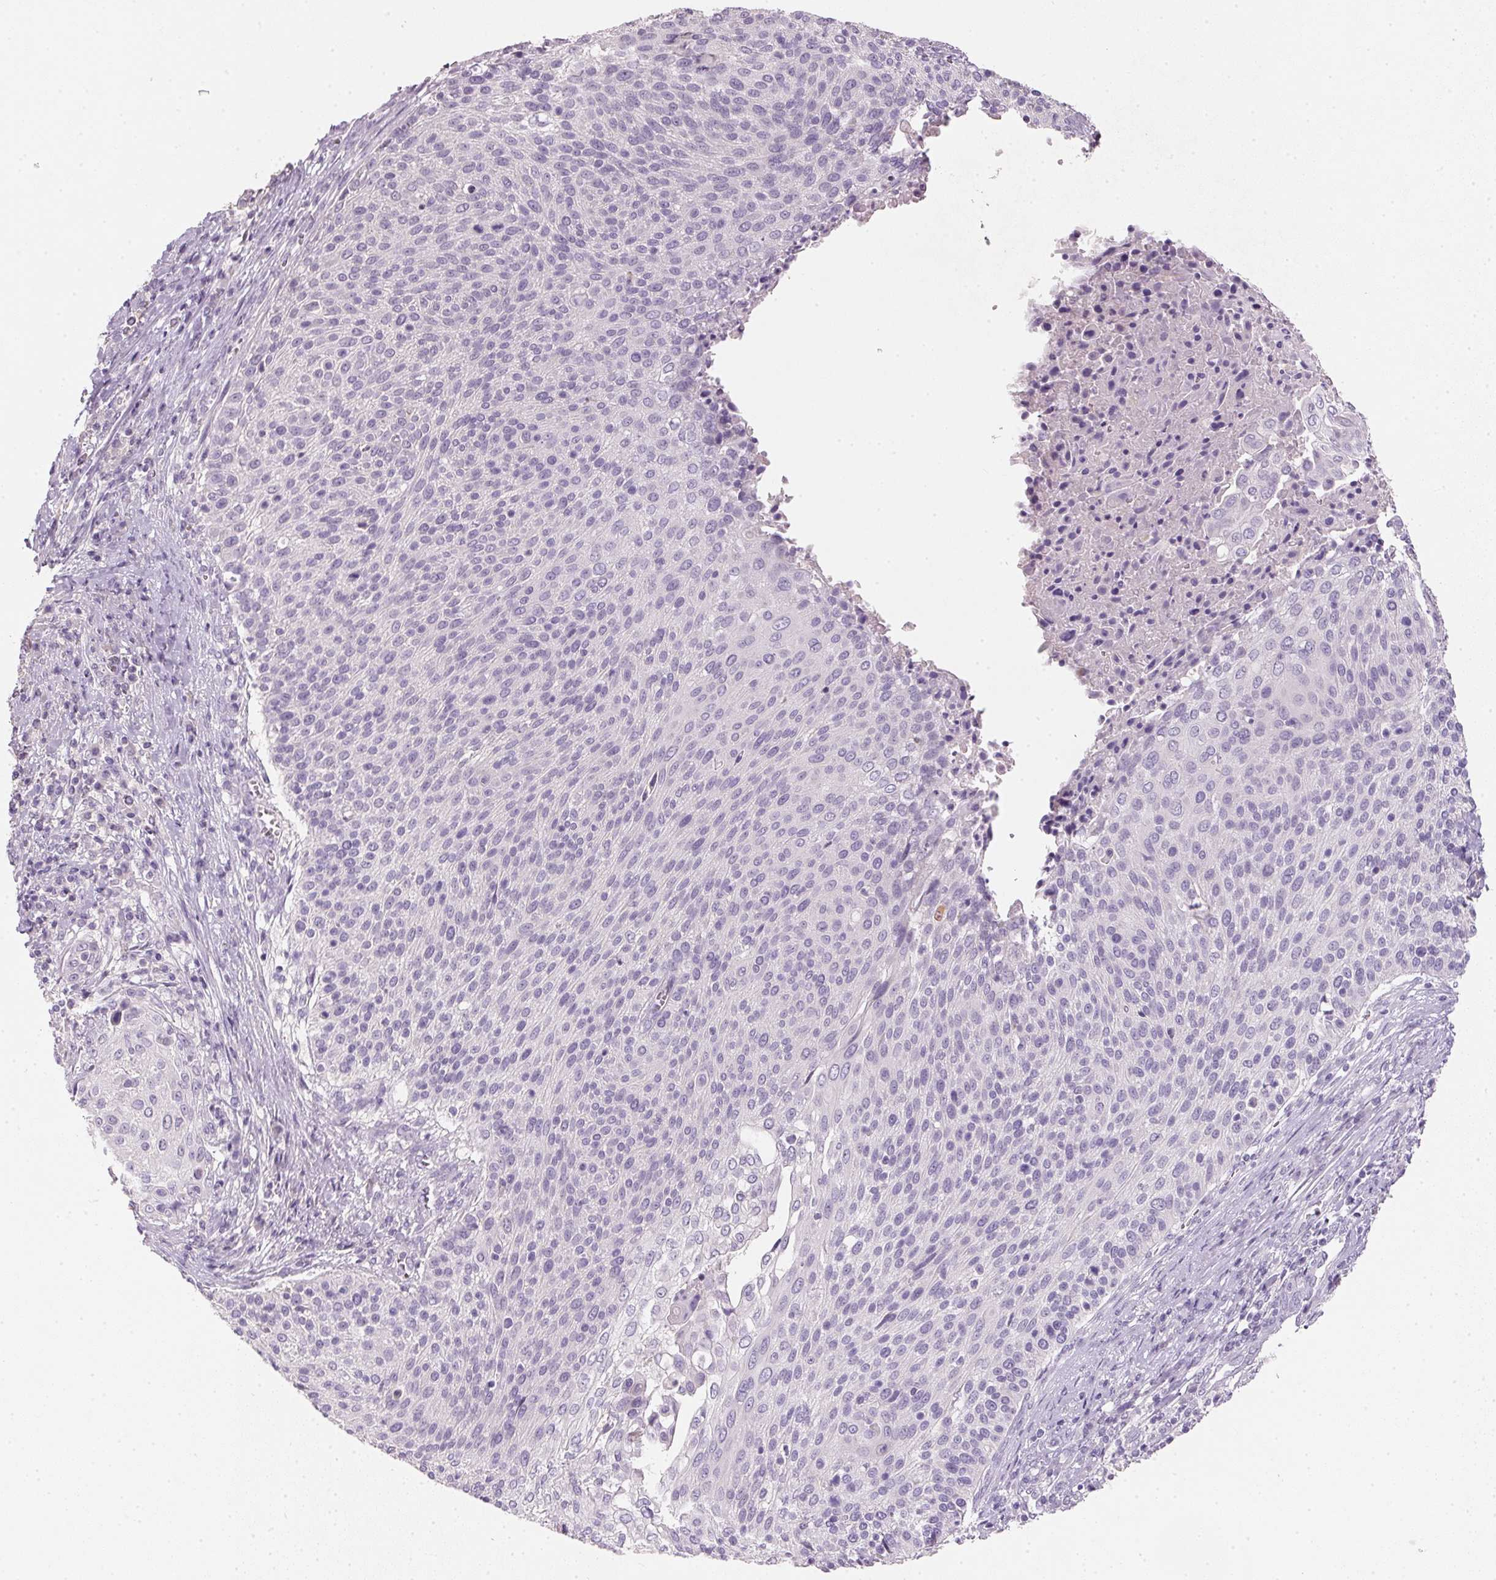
{"staining": {"intensity": "negative", "quantity": "none", "location": "none"}, "tissue": "cervical cancer", "cell_type": "Tumor cells", "image_type": "cancer", "snomed": [{"axis": "morphology", "description": "Squamous cell carcinoma, NOS"}, {"axis": "topography", "description": "Cervix"}], "caption": "An IHC micrograph of cervical cancer (squamous cell carcinoma) is shown. There is no staining in tumor cells of cervical cancer (squamous cell carcinoma).", "gene": "HSD17B1", "patient": {"sex": "female", "age": 31}}